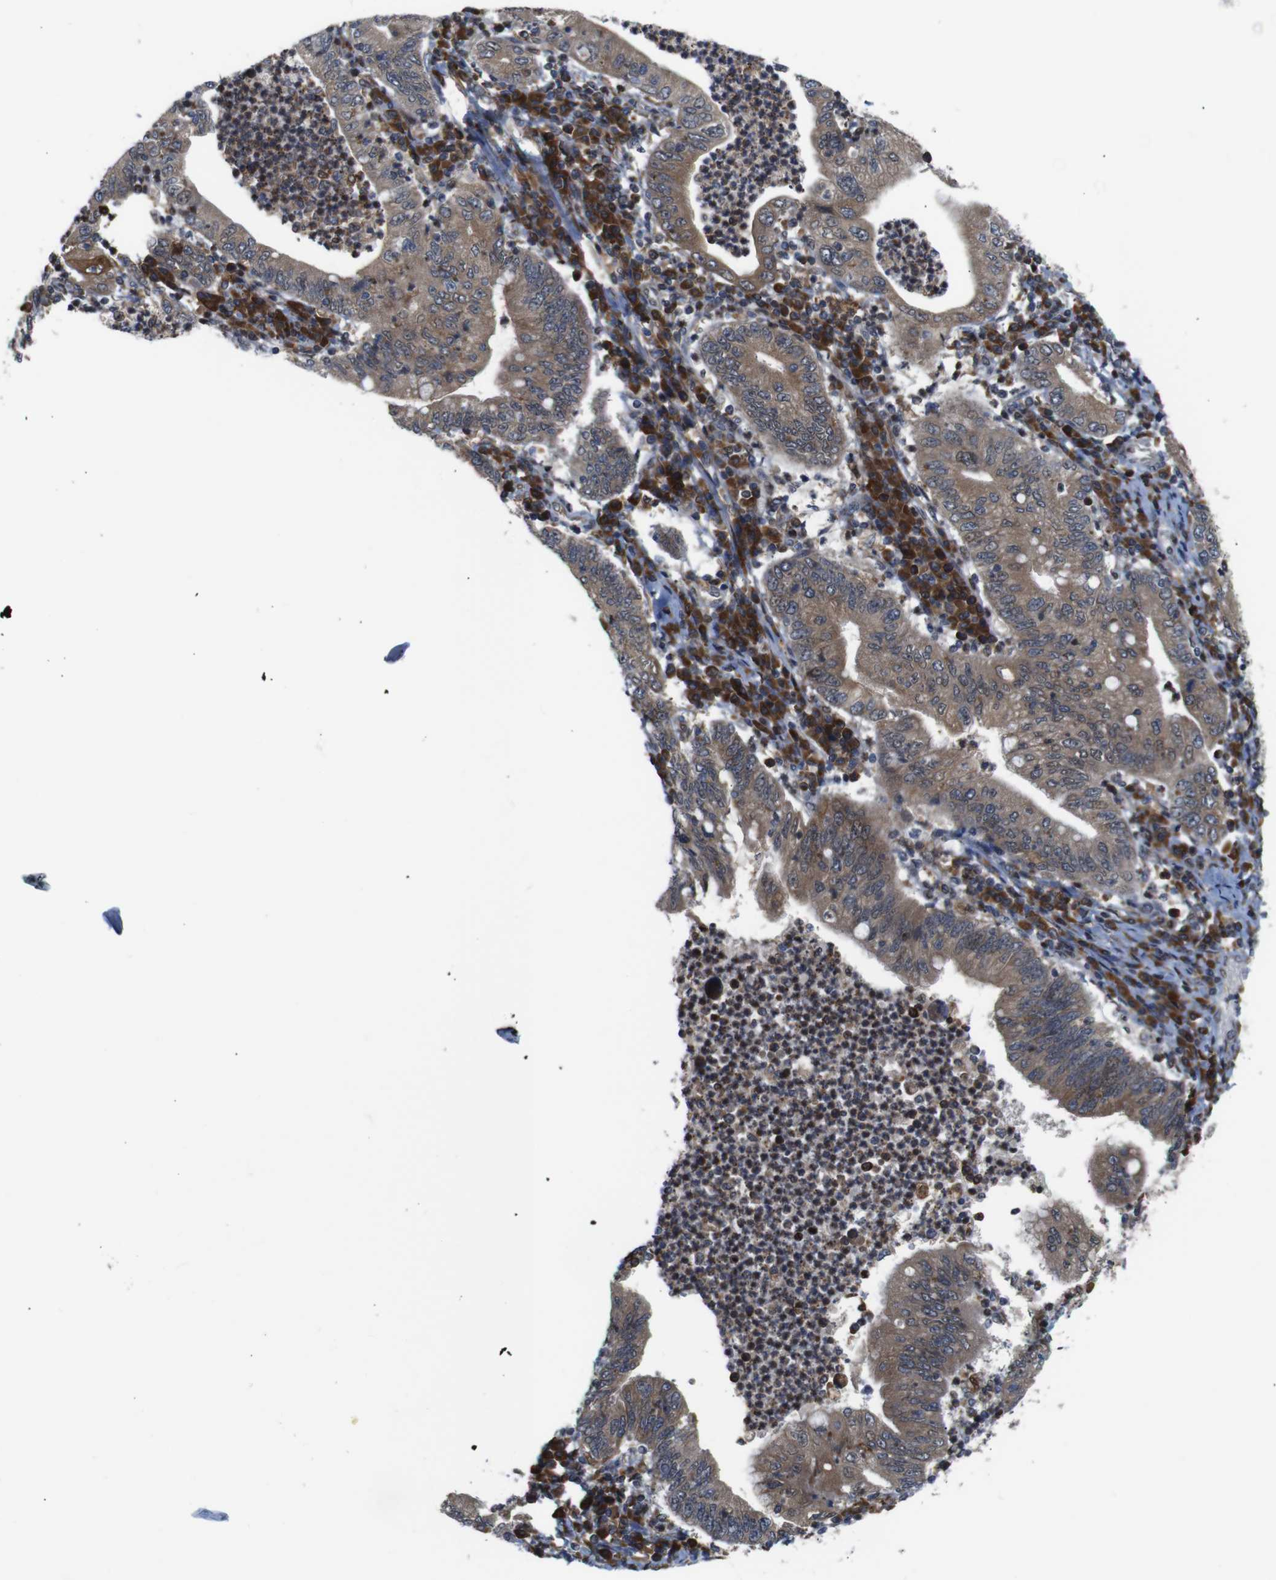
{"staining": {"intensity": "moderate", "quantity": ">75%", "location": "cytoplasmic/membranous"}, "tissue": "stomach cancer", "cell_type": "Tumor cells", "image_type": "cancer", "snomed": [{"axis": "morphology", "description": "Normal tissue, NOS"}, {"axis": "morphology", "description": "Adenocarcinoma, NOS"}, {"axis": "topography", "description": "Esophagus"}, {"axis": "topography", "description": "Stomach, upper"}, {"axis": "topography", "description": "Peripheral nerve tissue"}], "caption": "Immunohistochemical staining of stomach cancer (adenocarcinoma) reveals moderate cytoplasmic/membranous protein staining in approximately >75% of tumor cells.", "gene": "PTPN1", "patient": {"sex": "male", "age": 62}}